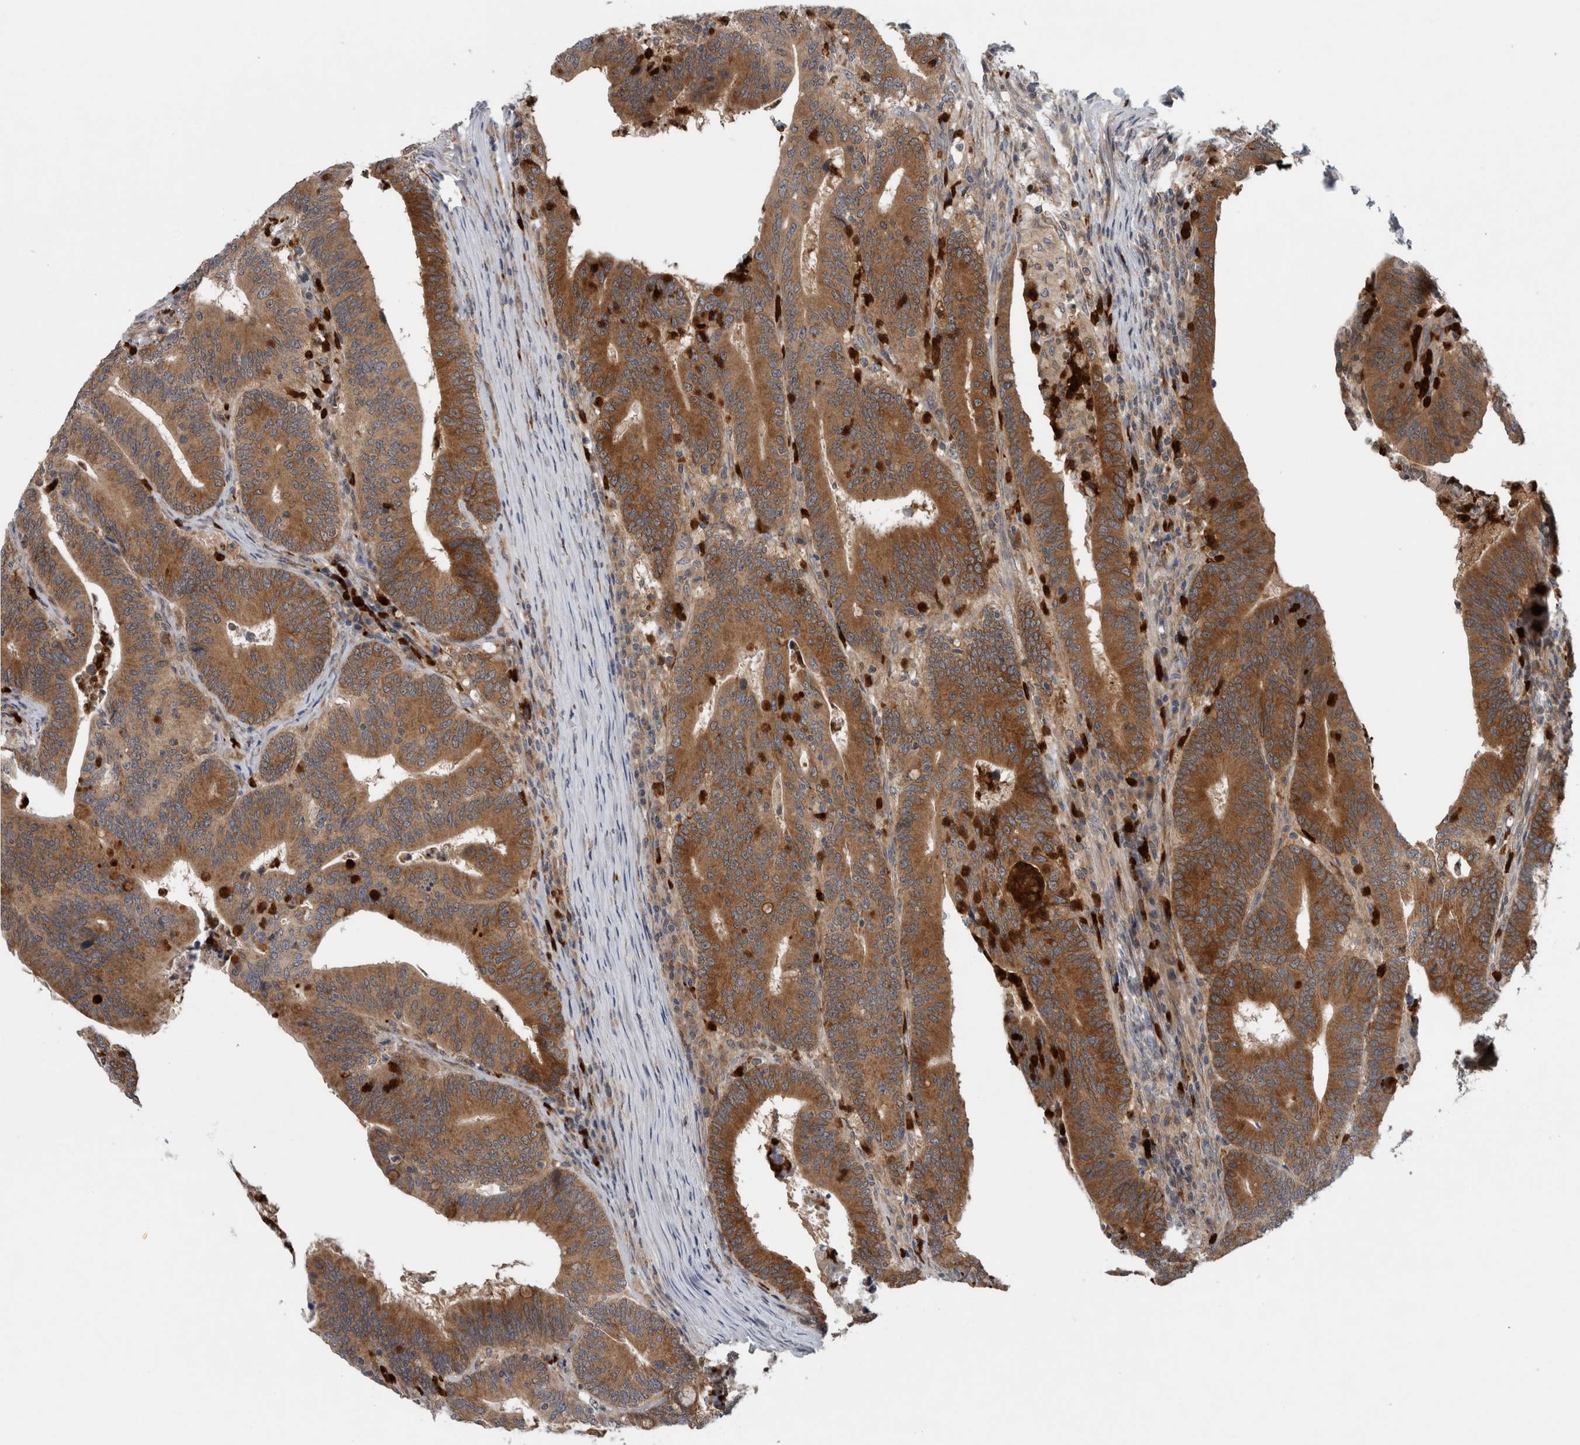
{"staining": {"intensity": "strong", "quantity": ">75%", "location": "cytoplasmic/membranous"}, "tissue": "colorectal cancer", "cell_type": "Tumor cells", "image_type": "cancer", "snomed": [{"axis": "morphology", "description": "Adenocarcinoma, NOS"}, {"axis": "topography", "description": "Colon"}], "caption": "This histopathology image reveals immunohistochemistry staining of colorectal cancer, with high strong cytoplasmic/membranous expression in about >75% of tumor cells.", "gene": "PDCD2", "patient": {"sex": "female", "age": 66}}